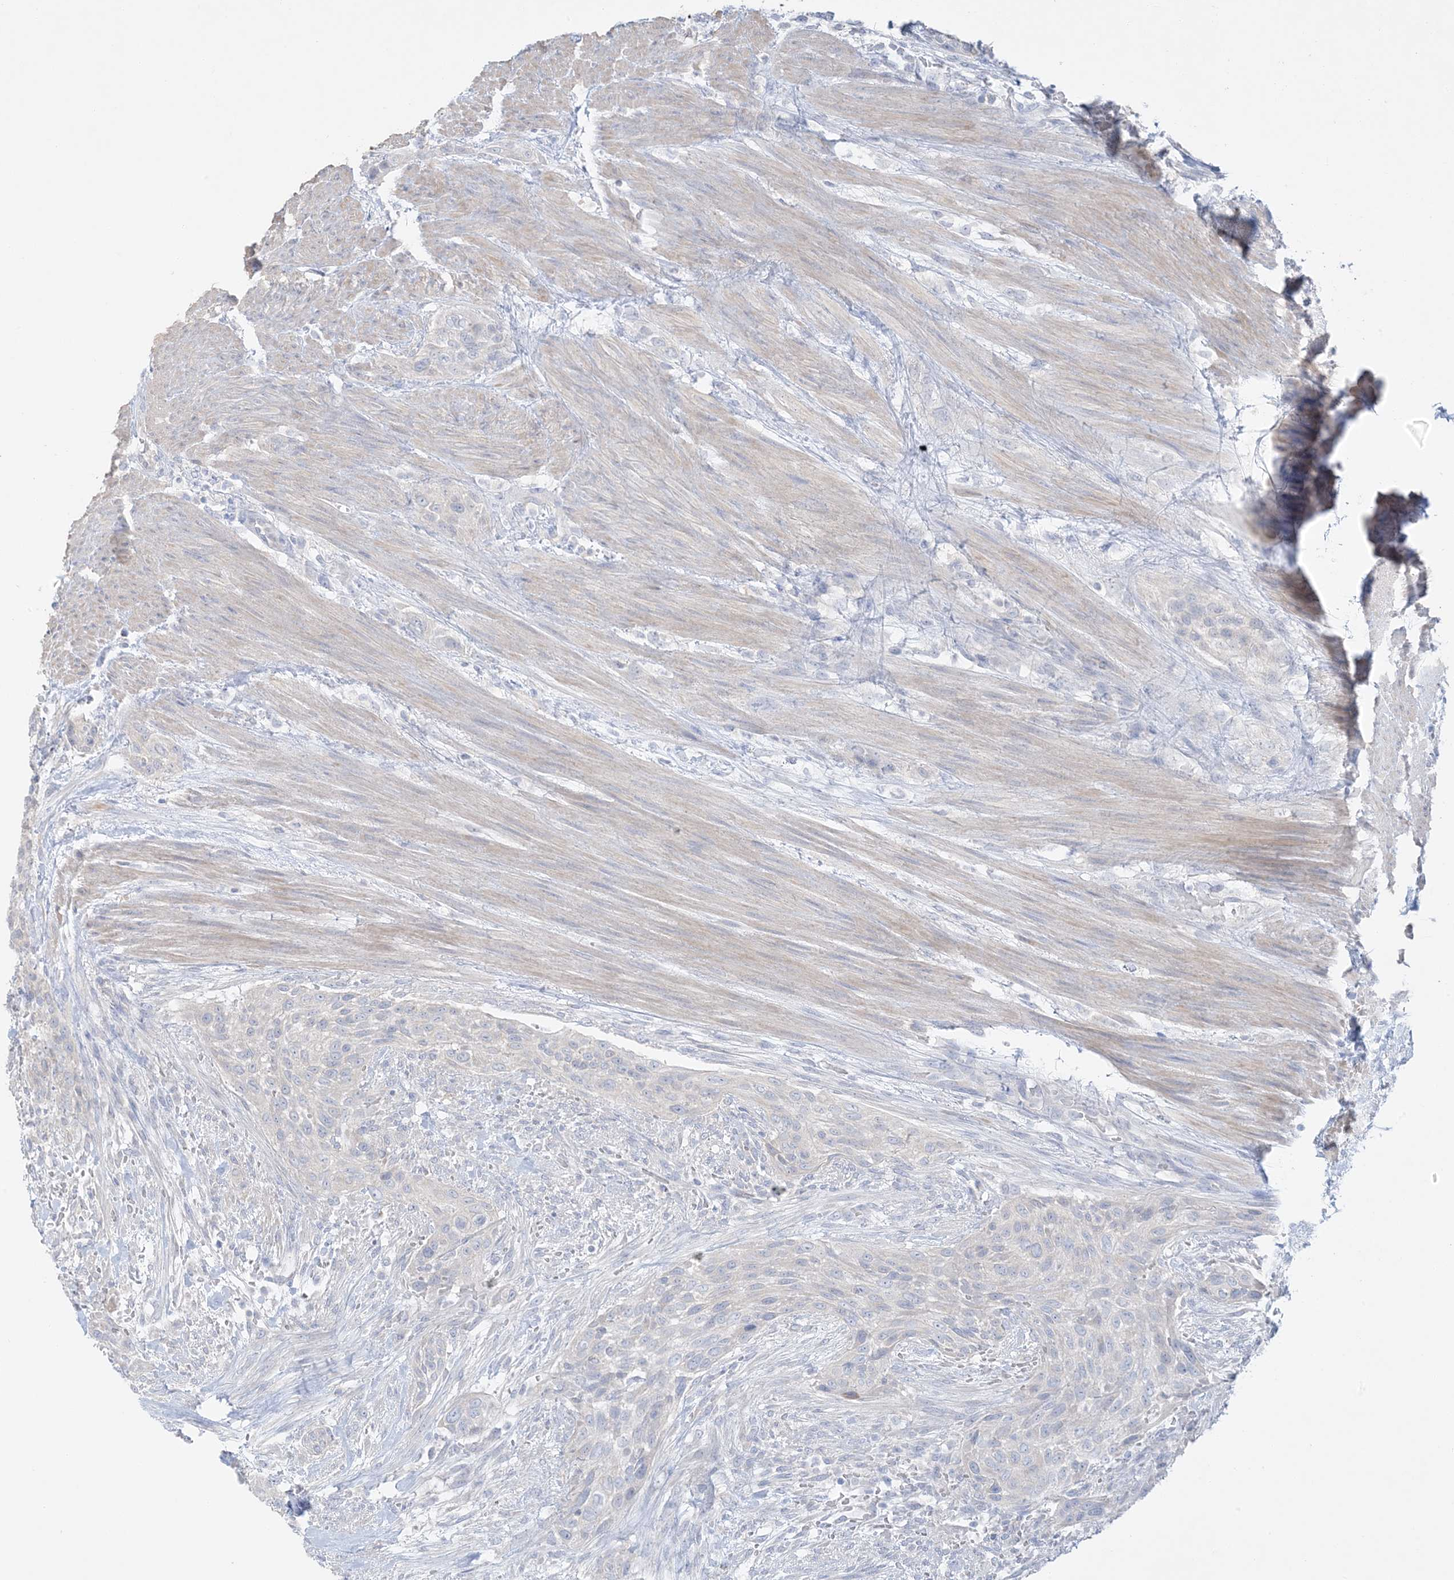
{"staining": {"intensity": "negative", "quantity": "none", "location": "none"}, "tissue": "urothelial cancer", "cell_type": "Tumor cells", "image_type": "cancer", "snomed": [{"axis": "morphology", "description": "Urothelial carcinoma, High grade"}, {"axis": "topography", "description": "Urinary bladder"}], "caption": "The micrograph shows no significant expression in tumor cells of urothelial cancer. (DAB IHC with hematoxylin counter stain).", "gene": "FAM184A", "patient": {"sex": "male", "age": 35}}